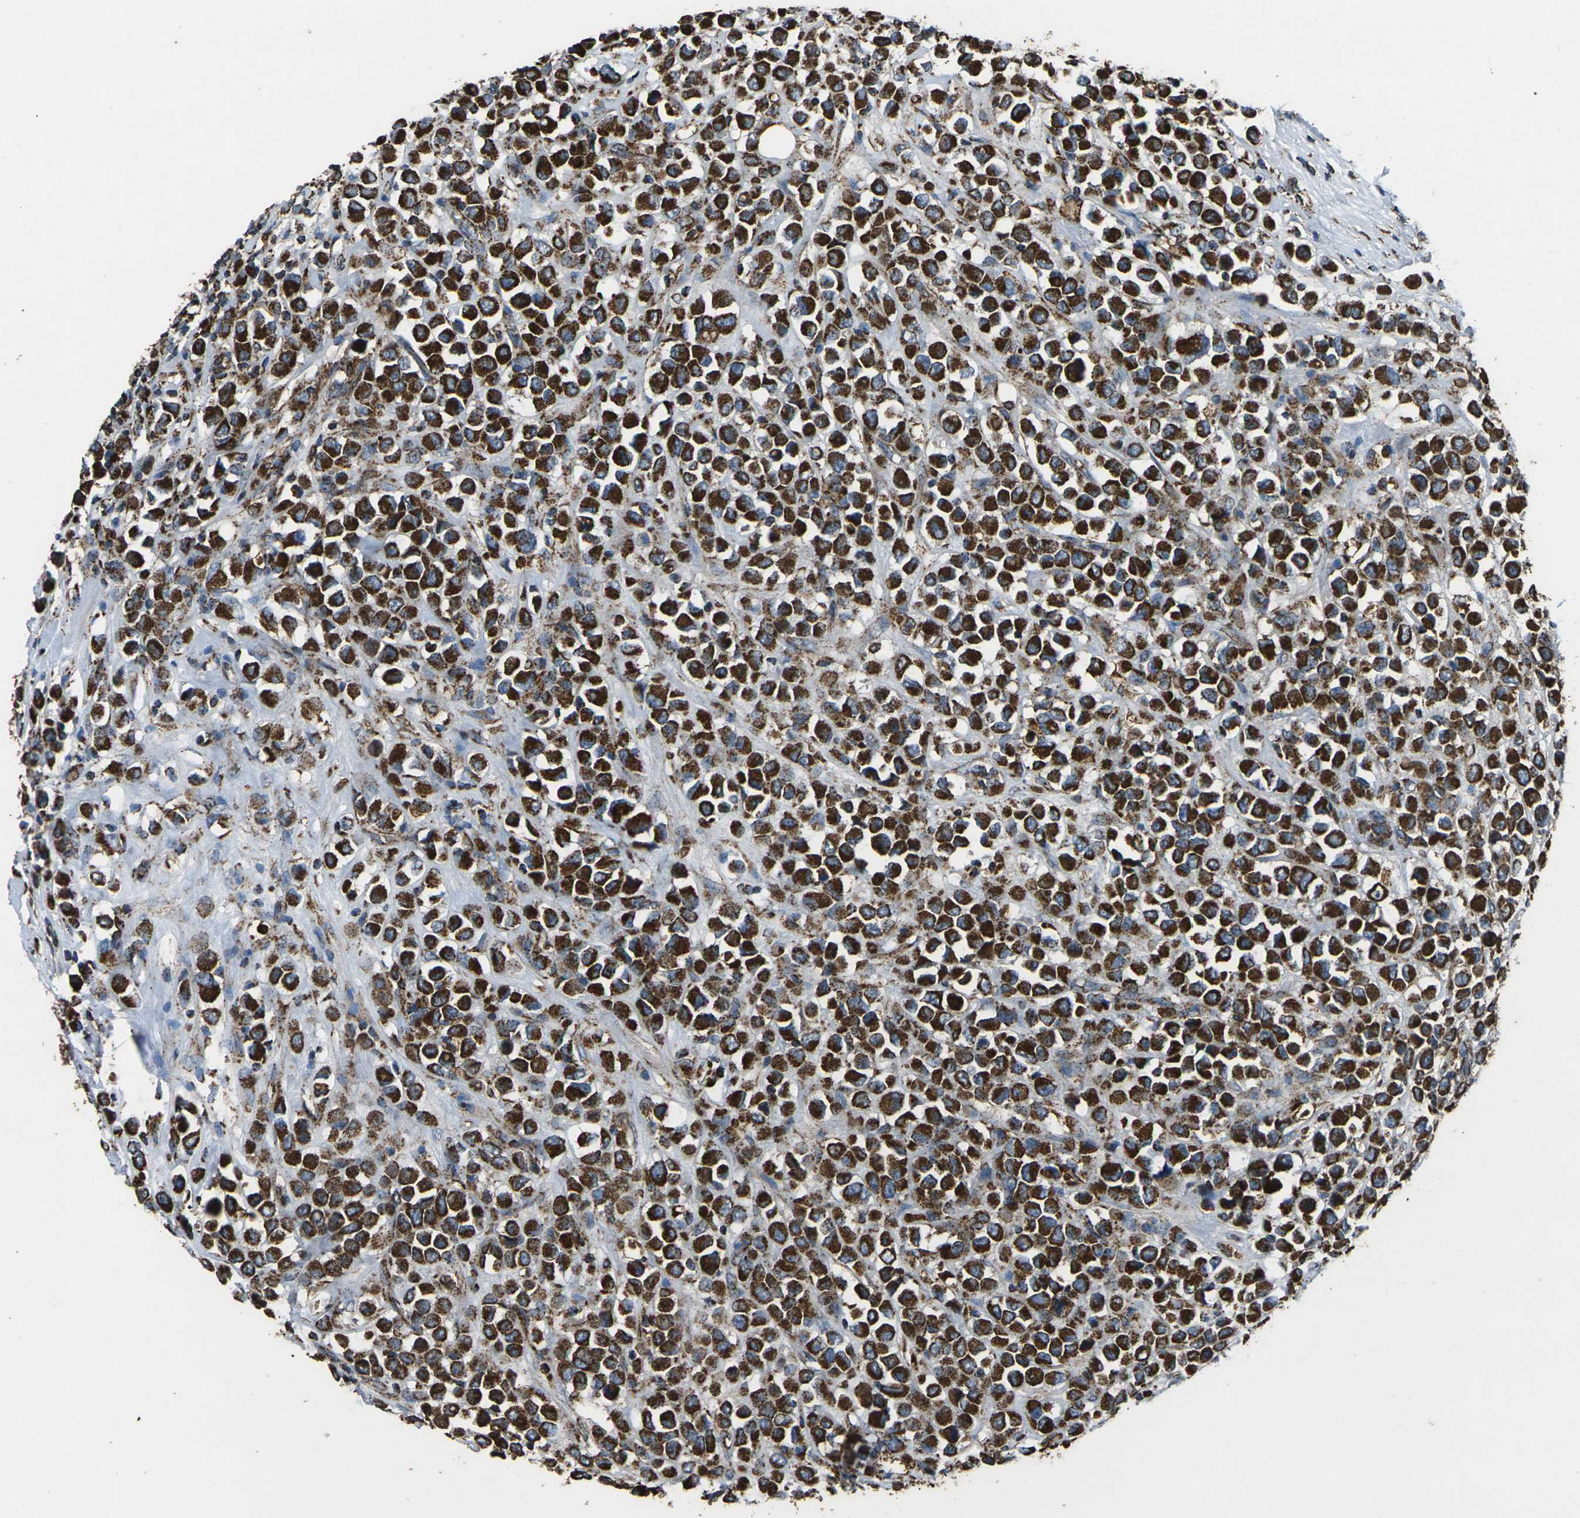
{"staining": {"intensity": "strong", "quantity": ">75%", "location": "cytoplasmic/membranous"}, "tissue": "breast cancer", "cell_type": "Tumor cells", "image_type": "cancer", "snomed": [{"axis": "morphology", "description": "Duct carcinoma"}, {"axis": "topography", "description": "Breast"}], "caption": "A high-resolution photomicrograph shows IHC staining of breast cancer, which shows strong cytoplasmic/membranous positivity in approximately >75% of tumor cells.", "gene": "KLHL5", "patient": {"sex": "female", "age": 61}}